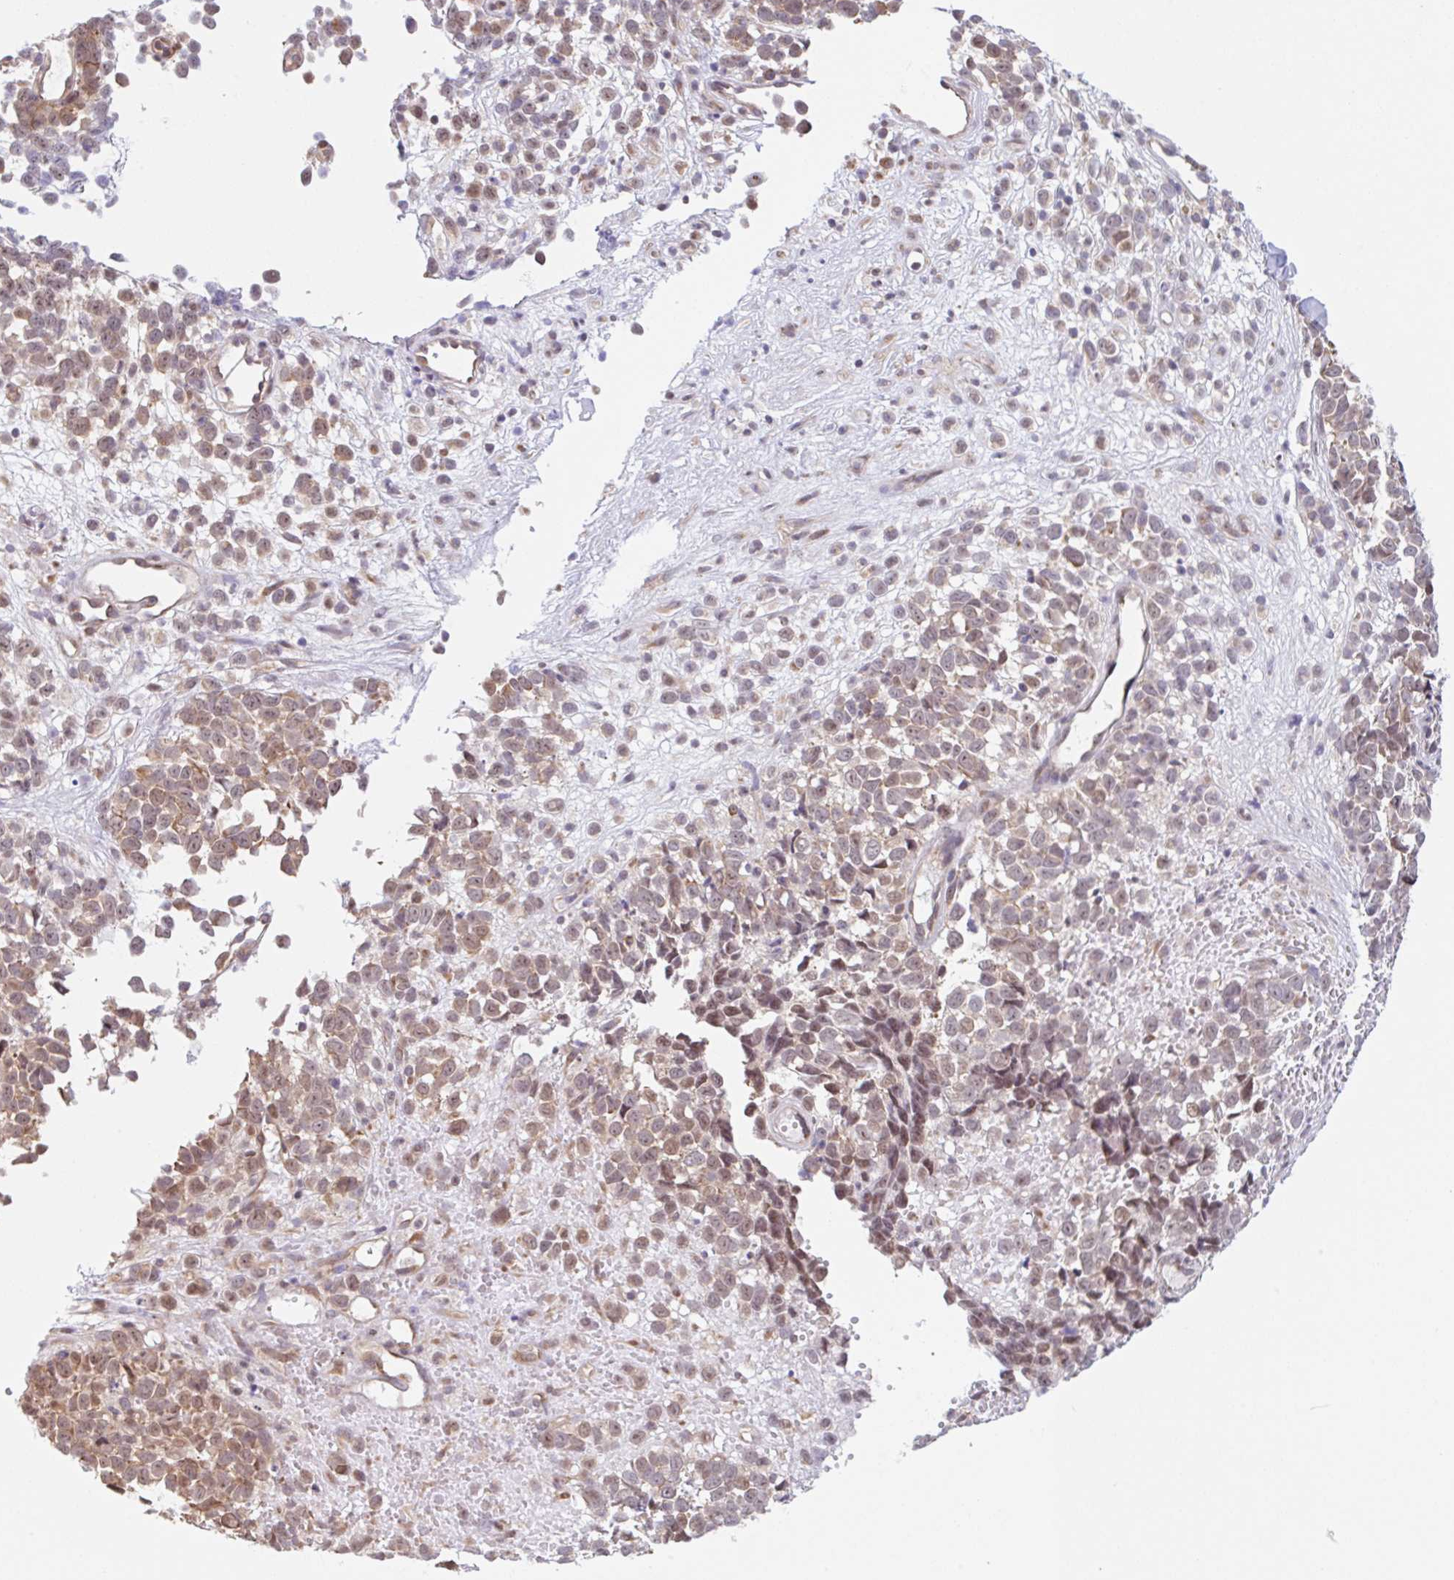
{"staining": {"intensity": "moderate", "quantity": ">75%", "location": "cytoplasmic/membranous,nuclear"}, "tissue": "melanoma", "cell_type": "Tumor cells", "image_type": "cancer", "snomed": [{"axis": "morphology", "description": "Malignant melanoma, NOS"}, {"axis": "topography", "description": "Nose, NOS"}], "caption": "Melanoma was stained to show a protein in brown. There is medium levels of moderate cytoplasmic/membranous and nuclear expression in about >75% of tumor cells. (IHC, brightfield microscopy, high magnification).", "gene": "TBPL2", "patient": {"sex": "female", "age": 48}}